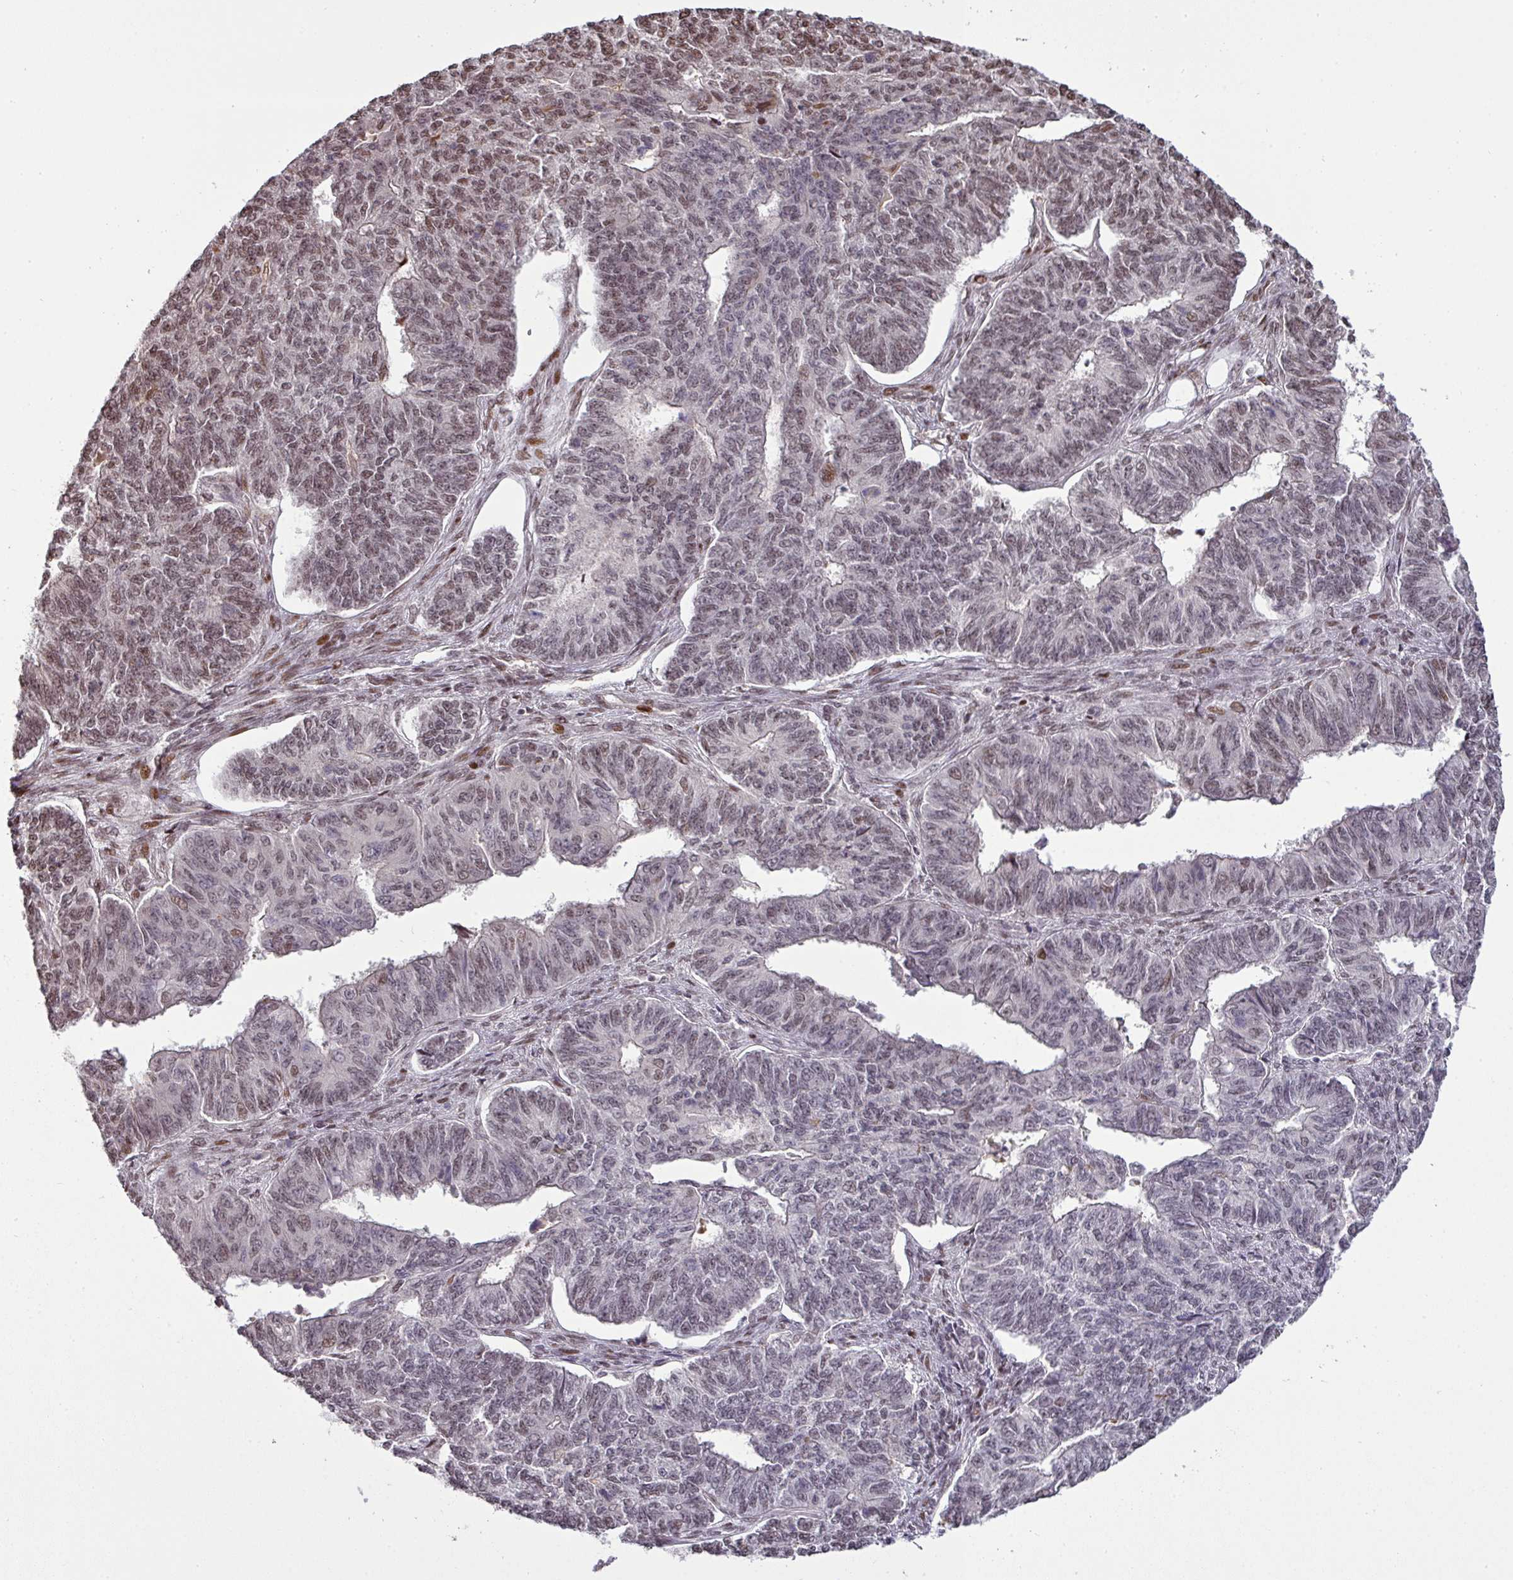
{"staining": {"intensity": "moderate", "quantity": "<25%", "location": "nuclear"}, "tissue": "endometrial cancer", "cell_type": "Tumor cells", "image_type": "cancer", "snomed": [{"axis": "morphology", "description": "Adenocarcinoma, NOS"}, {"axis": "topography", "description": "Endometrium"}], "caption": "Protein staining of adenocarcinoma (endometrial) tissue displays moderate nuclear staining in approximately <25% of tumor cells.", "gene": "MYSM1", "patient": {"sex": "female", "age": 32}}